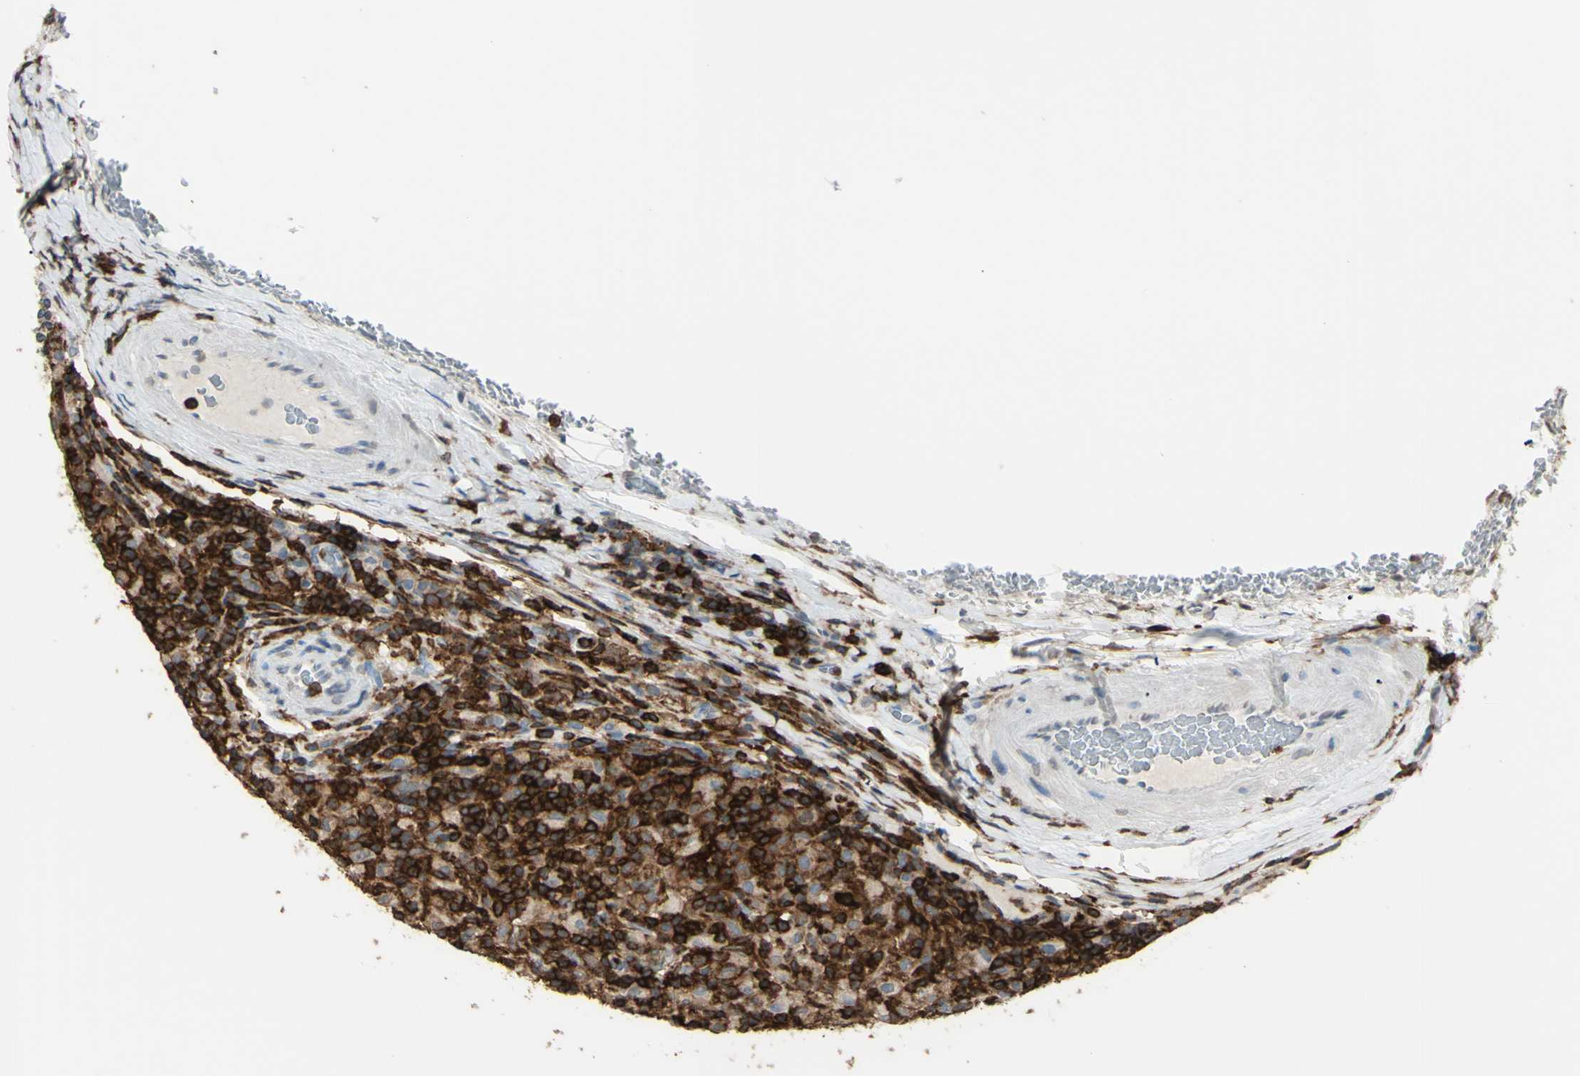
{"staining": {"intensity": "weak", "quantity": "25%-75%", "location": "cytoplasmic/membranous"}, "tissue": "lymphoma", "cell_type": "Tumor cells", "image_type": "cancer", "snomed": [{"axis": "morphology", "description": "Hodgkin's disease, NOS"}, {"axis": "topography", "description": "Lymph node"}], "caption": "Lymphoma stained with IHC reveals weak cytoplasmic/membranous positivity in approximately 25%-75% of tumor cells.", "gene": "PSTPIP1", "patient": {"sex": "male", "age": 70}}